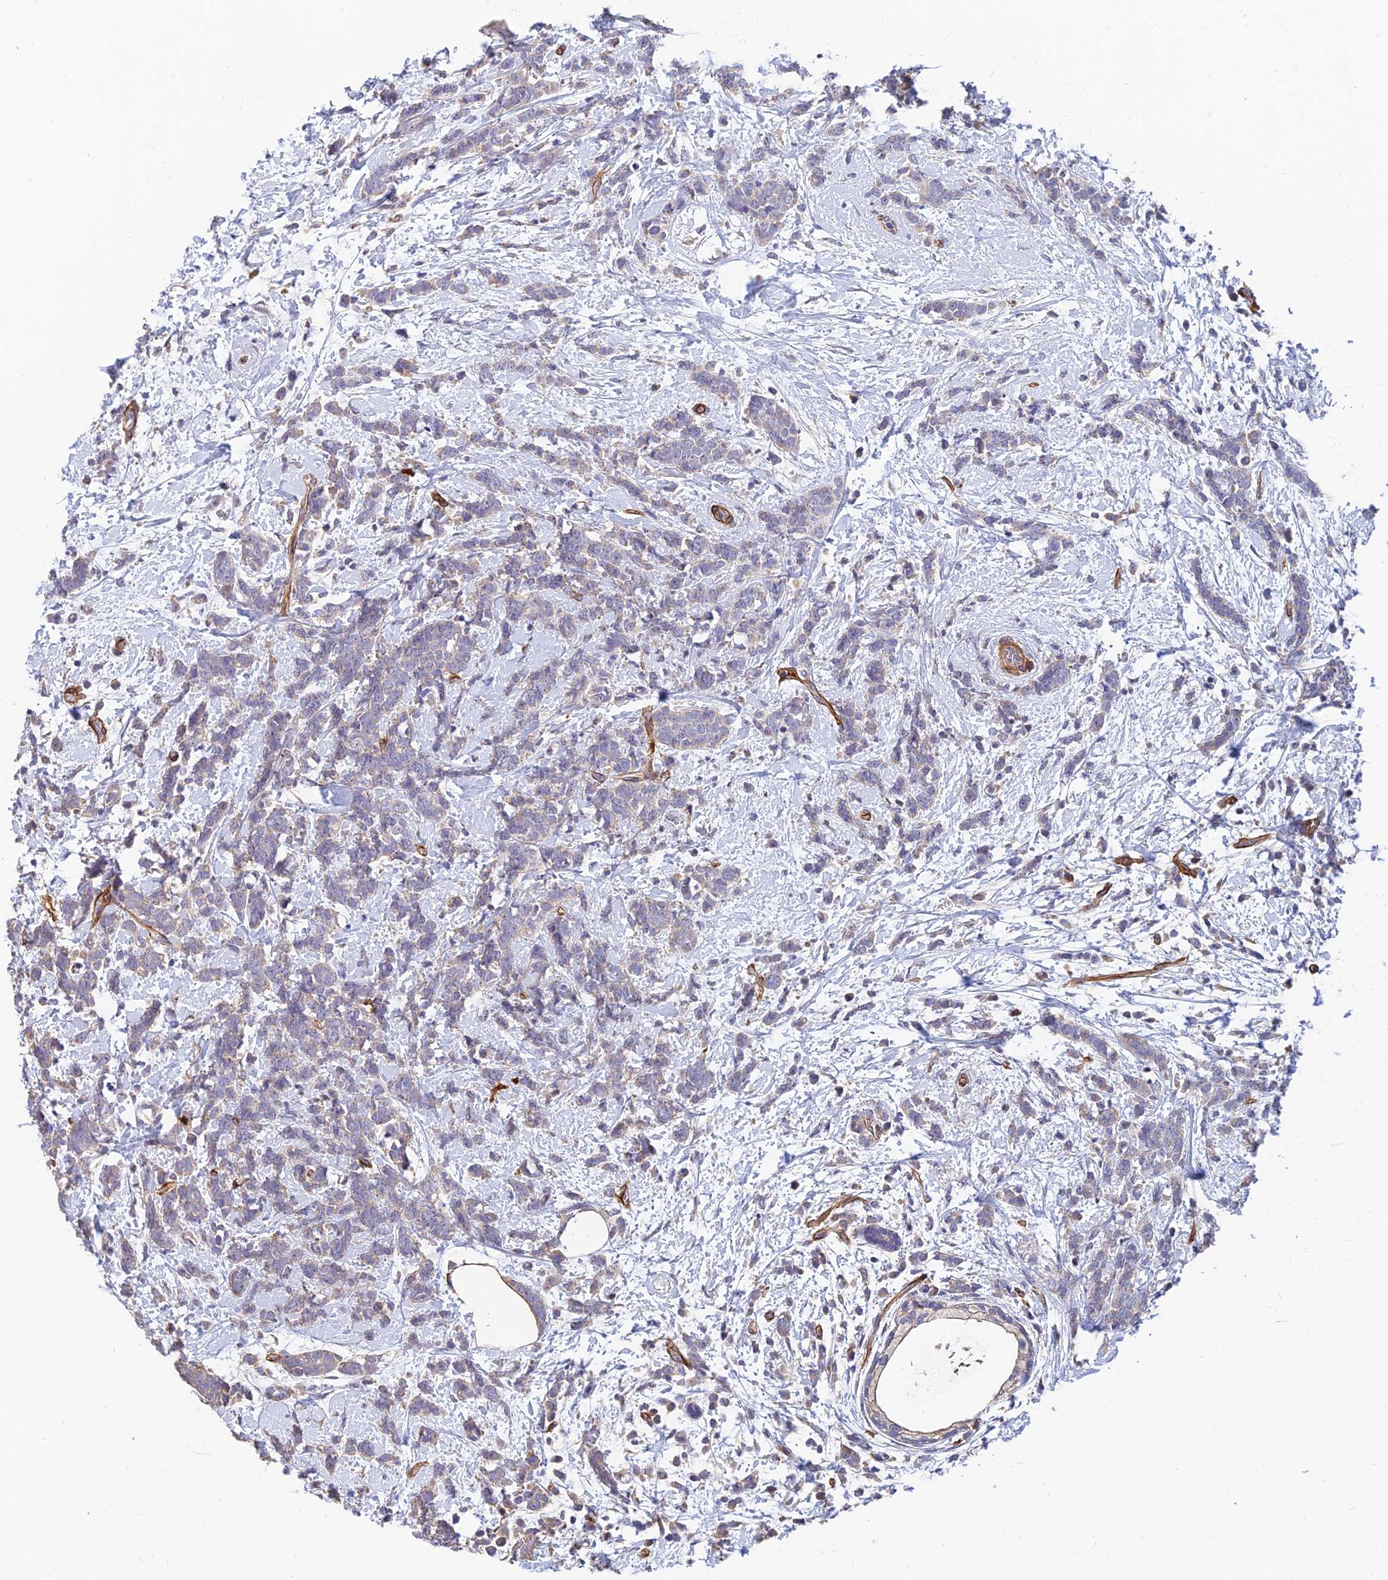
{"staining": {"intensity": "negative", "quantity": "none", "location": "none"}, "tissue": "breast cancer", "cell_type": "Tumor cells", "image_type": "cancer", "snomed": [{"axis": "morphology", "description": "Lobular carcinoma"}, {"axis": "topography", "description": "Breast"}], "caption": "A histopathology image of human lobular carcinoma (breast) is negative for staining in tumor cells. Brightfield microscopy of IHC stained with DAB (brown) and hematoxylin (blue), captured at high magnification.", "gene": "MRPL35", "patient": {"sex": "female", "age": 58}}